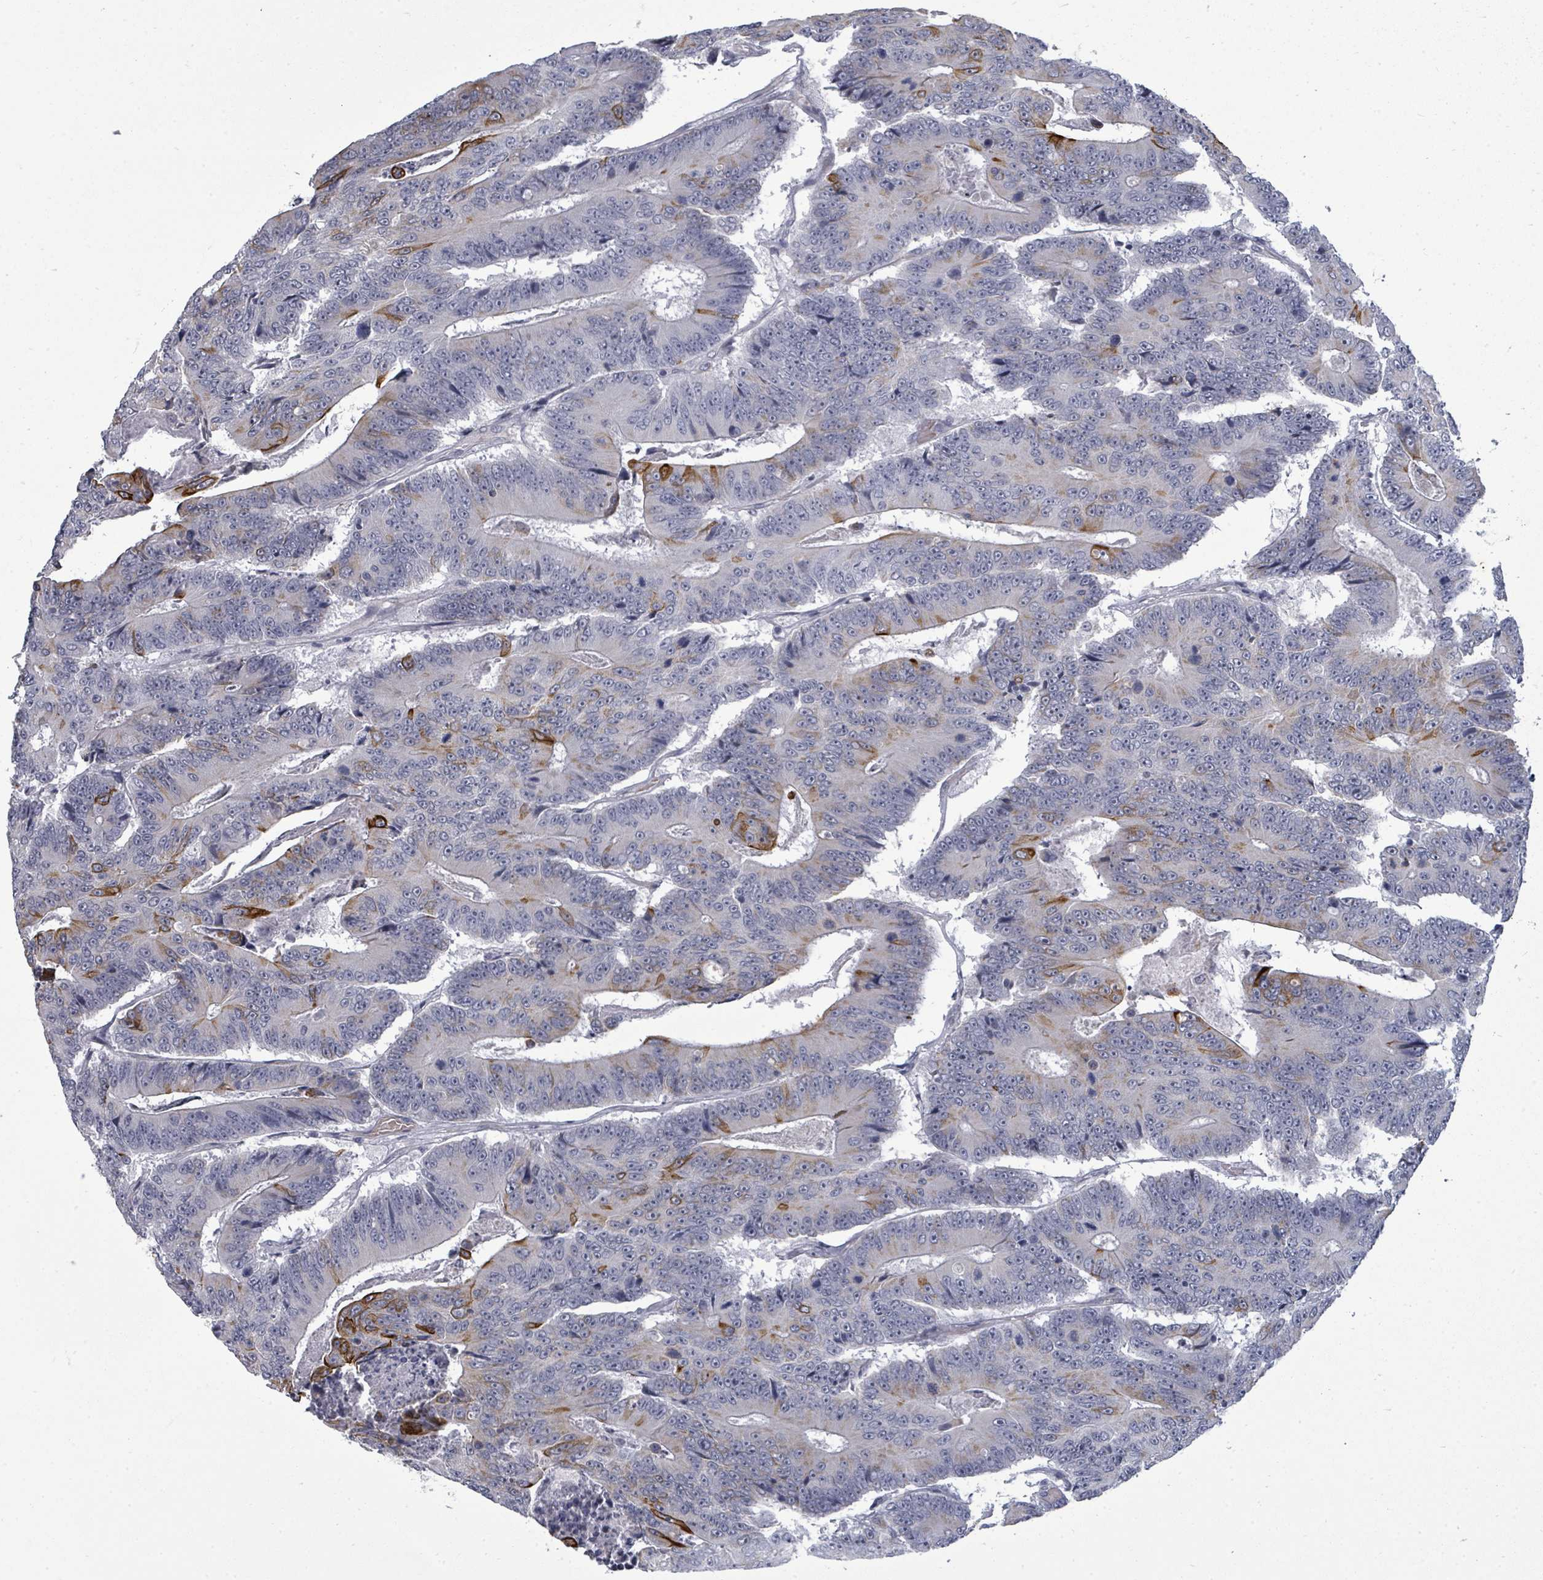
{"staining": {"intensity": "strong", "quantity": "<25%", "location": "cytoplasmic/membranous"}, "tissue": "colorectal cancer", "cell_type": "Tumor cells", "image_type": "cancer", "snomed": [{"axis": "morphology", "description": "Adenocarcinoma, NOS"}, {"axis": "topography", "description": "Colon"}], "caption": "Immunohistochemistry (DAB (3,3'-diaminobenzidine)) staining of adenocarcinoma (colorectal) reveals strong cytoplasmic/membranous protein expression in approximately <25% of tumor cells.", "gene": "PTPN20", "patient": {"sex": "male", "age": 83}}